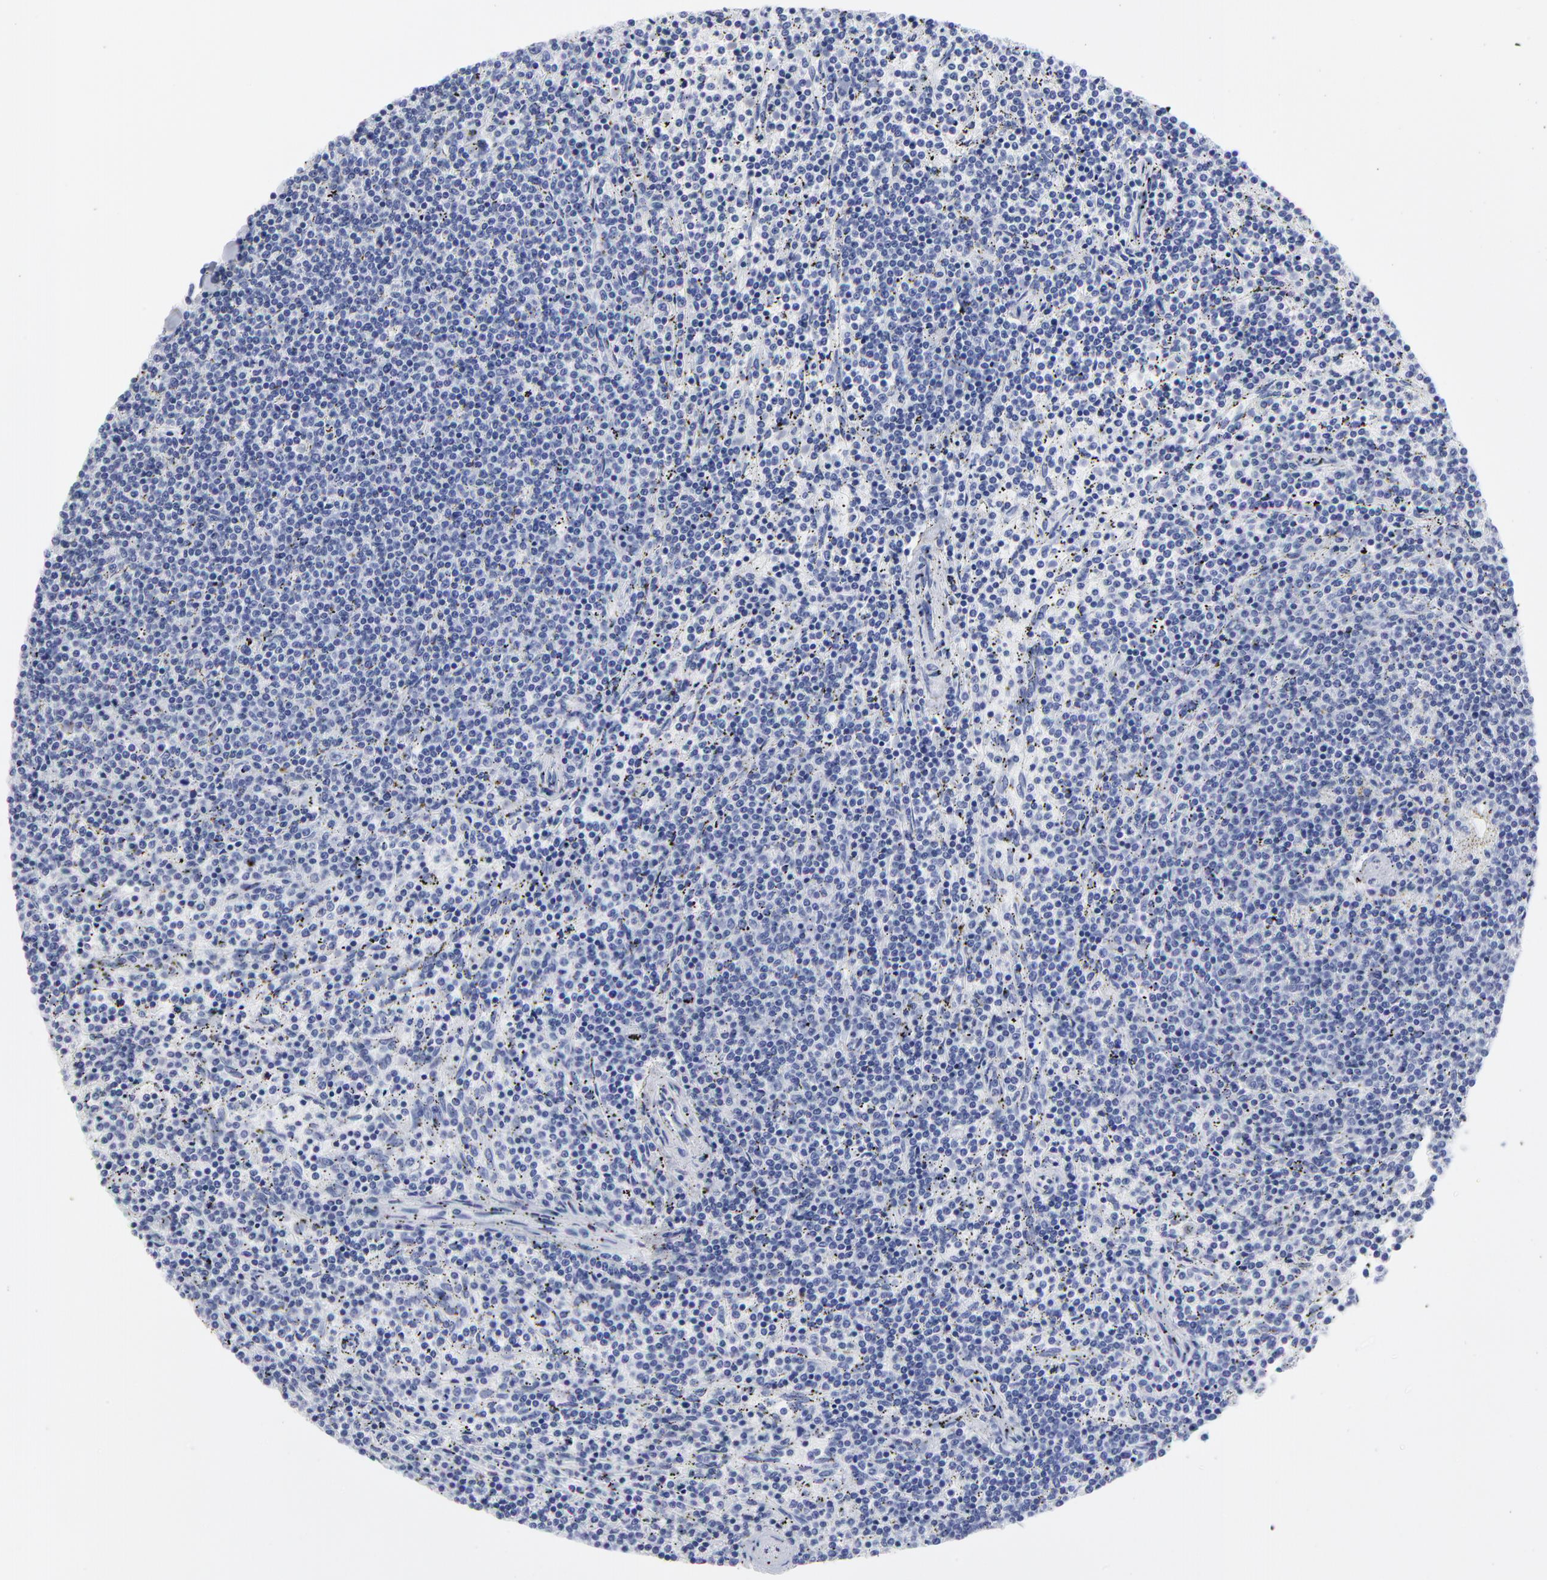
{"staining": {"intensity": "negative", "quantity": "none", "location": "none"}, "tissue": "lymphoma", "cell_type": "Tumor cells", "image_type": "cancer", "snomed": [{"axis": "morphology", "description": "Malignant lymphoma, non-Hodgkin's type, Low grade"}, {"axis": "topography", "description": "Spleen"}], "caption": "Tumor cells are negative for protein expression in human lymphoma.", "gene": "DCN", "patient": {"sex": "female", "age": 50}}